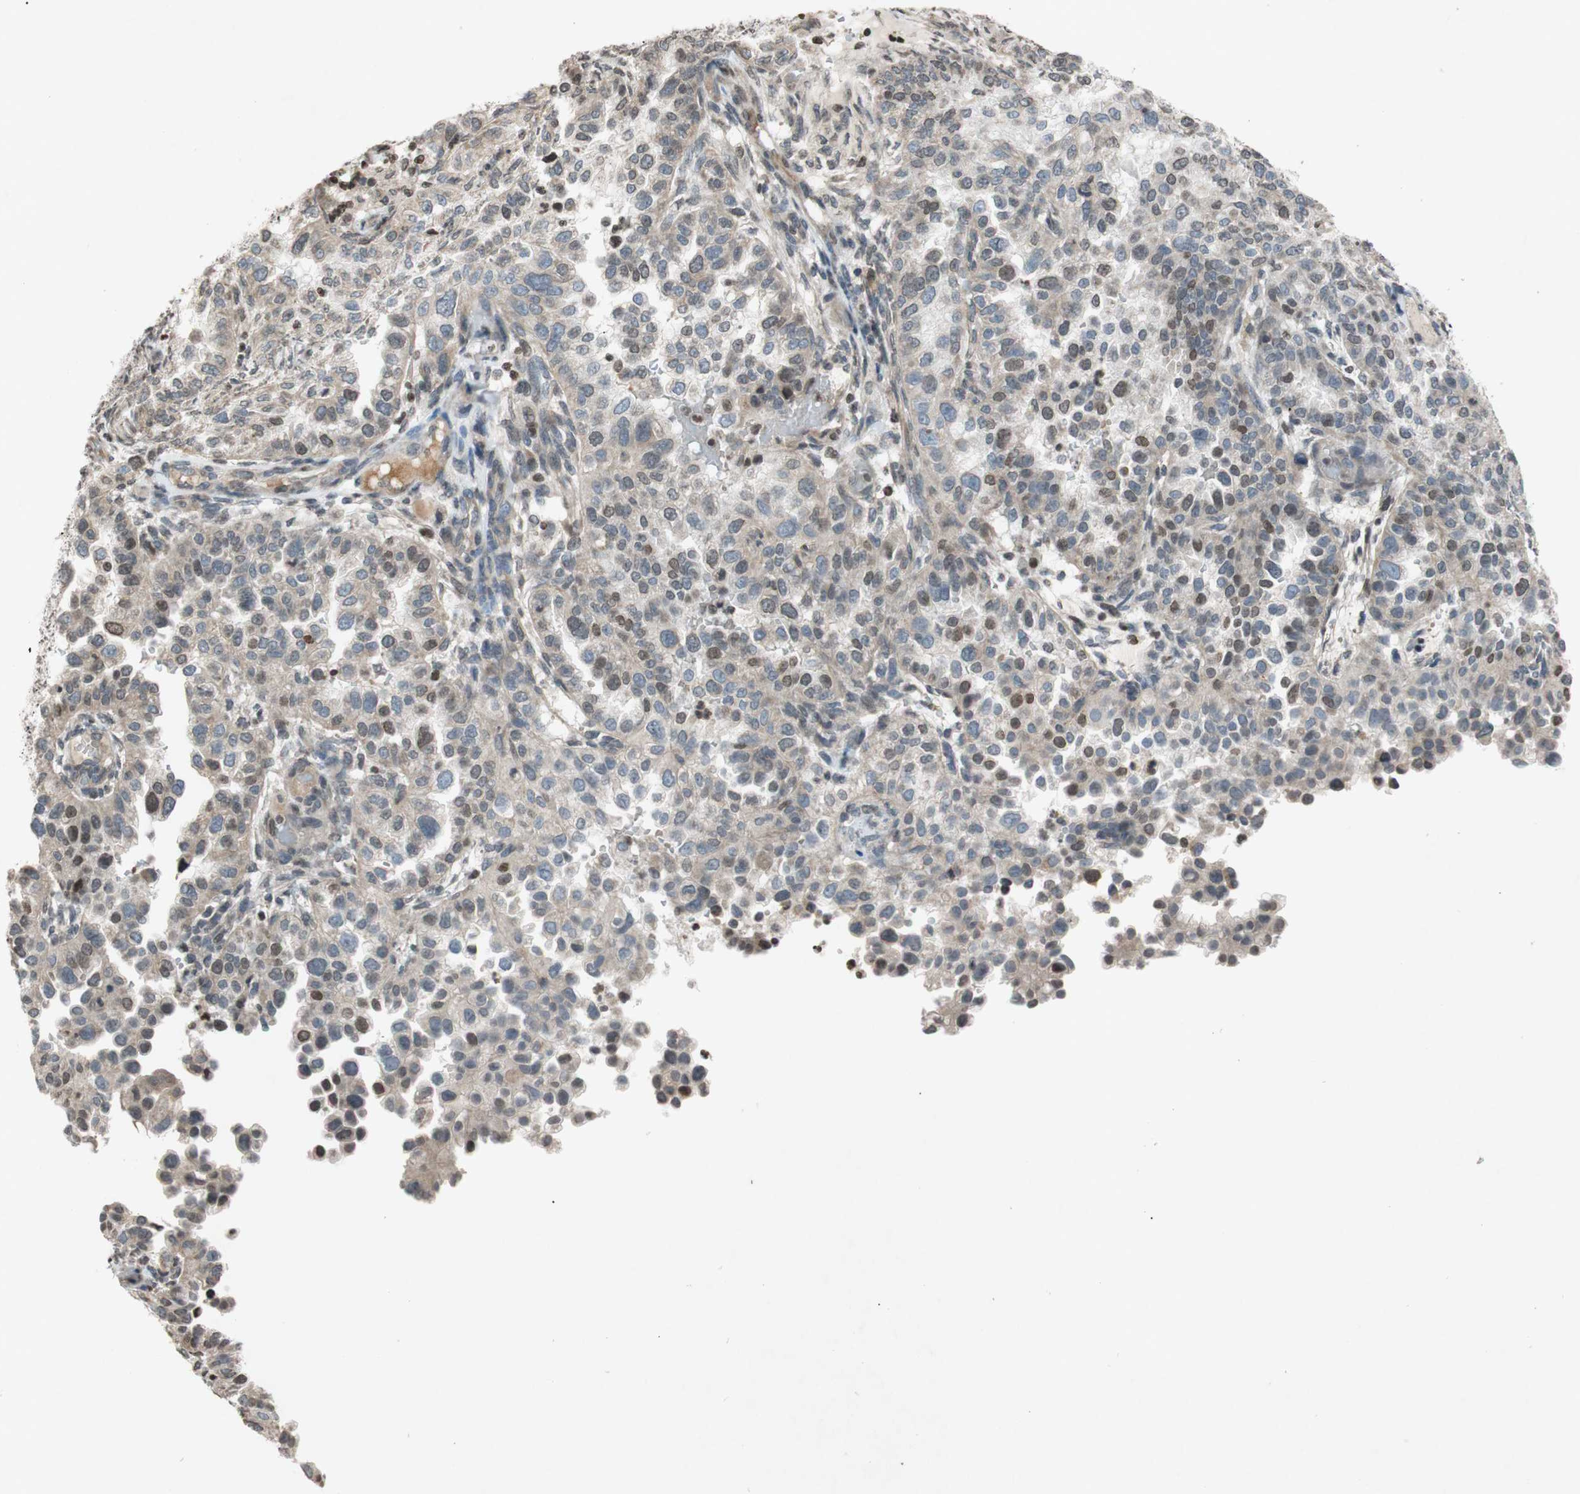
{"staining": {"intensity": "weak", "quantity": "<25%", "location": "cytoplasmic/membranous,nuclear"}, "tissue": "endometrial cancer", "cell_type": "Tumor cells", "image_type": "cancer", "snomed": [{"axis": "morphology", "description": "Adenocarcinoma, NOS"}, {"axis": "topography", "description": "Endometrium"}], "caption": "A high-resolution micrograph shows IHC staining of endometrial adenocarcinoma, which reveals no significant positivity in tumor cells. The staining was performed using DAB (3,3'-diaminobenzidine) to visualize the protein expression in brown, while the nuclei were stained in blue with hematoxylin (Magnification: 20x).", "gene": "MCM6", "patient": {"sex": "female", "age": 85}}